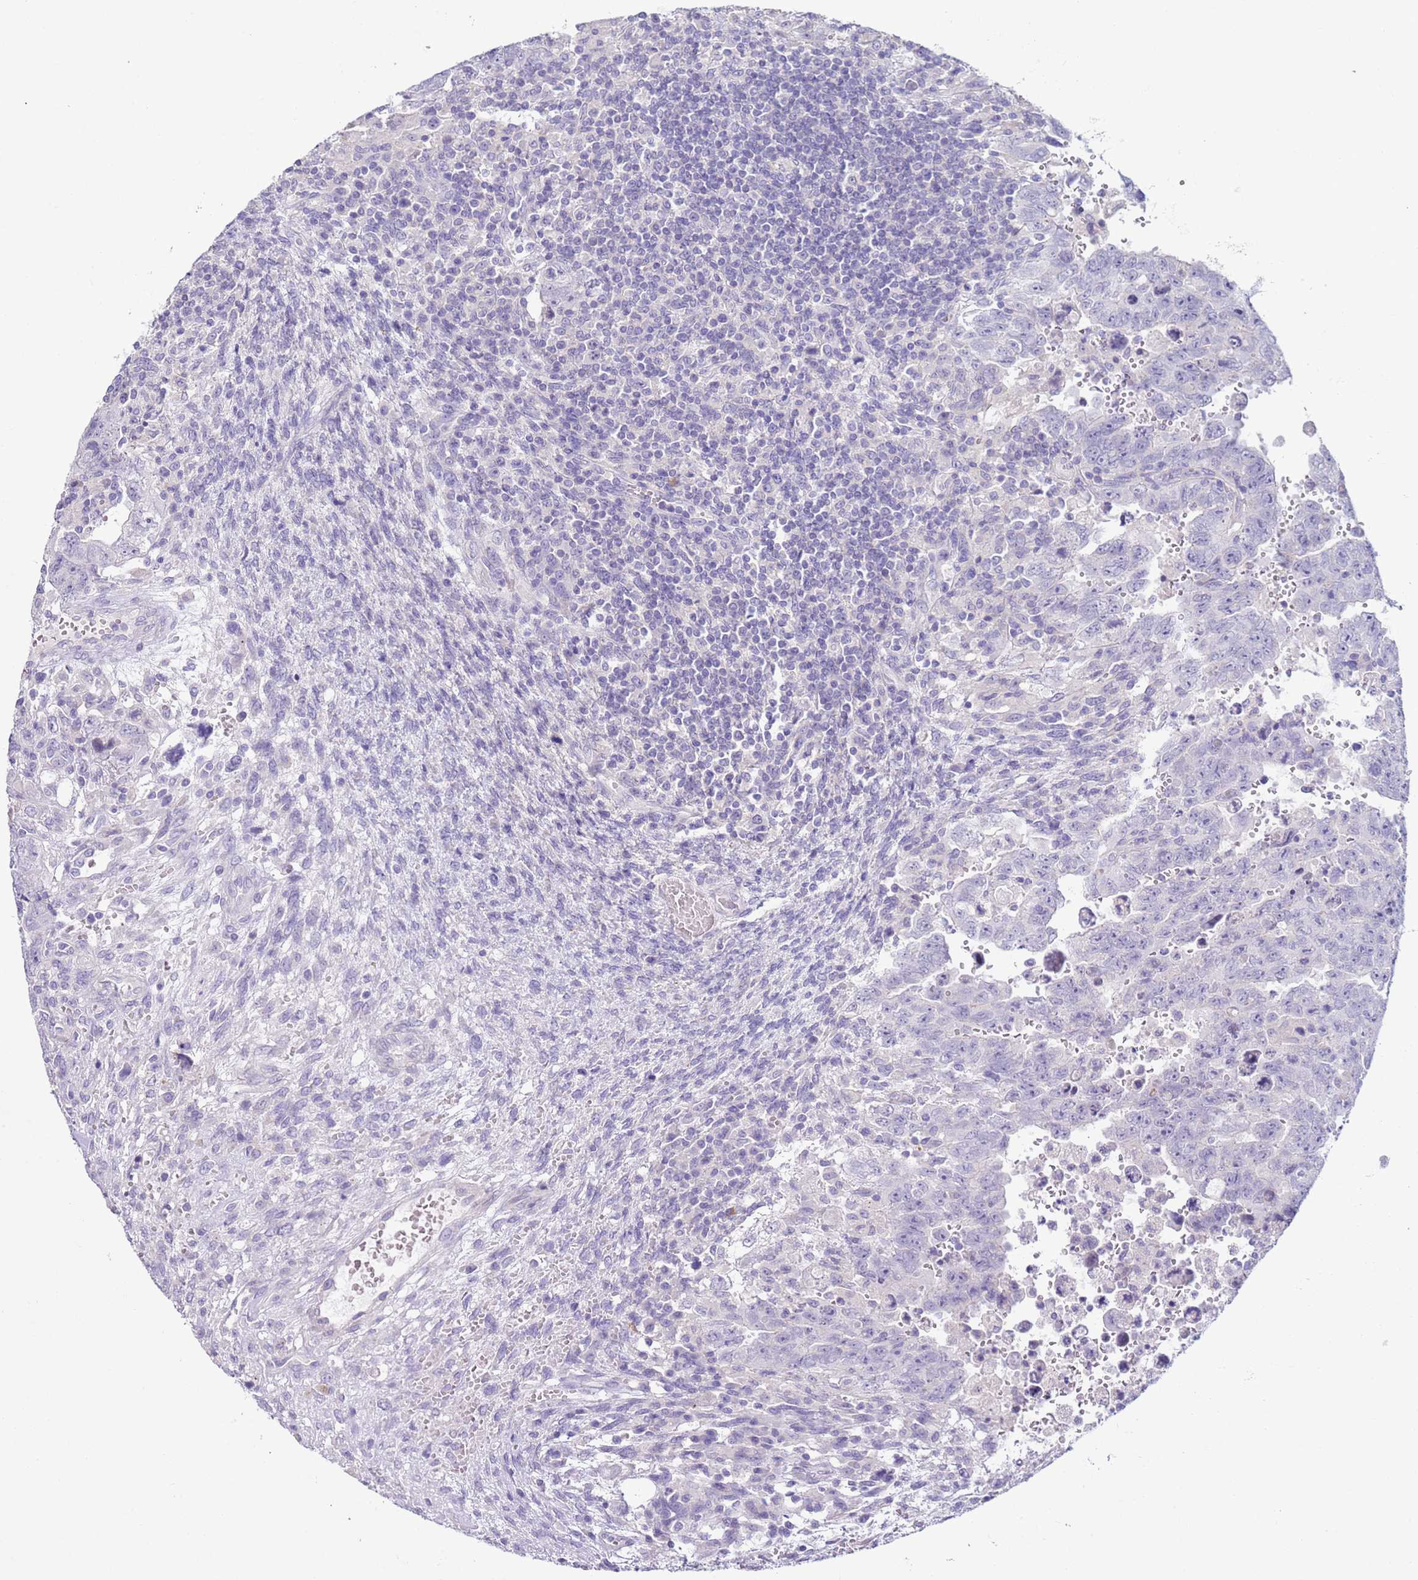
{"staining": {"intensity": "negative", "quantity": "none", "location": "none"}, "tissue": "testis cancer", "cell_type": "Tumor cells", "image_type": "cancer", "snomed": [{"axis": "morphology", "description": "Carcinoma, Embryonal, NOS"}, {"axis": "topography", "description": "Testis"}], "caption": "IHC photomicrograph of neoplastic tissue: human testis embryonal carcinoma stained with DAB (3,3'-diaminobenzidine) exhibits no significant protein expression in tumor cells.", "gene": "NPAP1", "patient": {"sex": "male", "age": 28}}